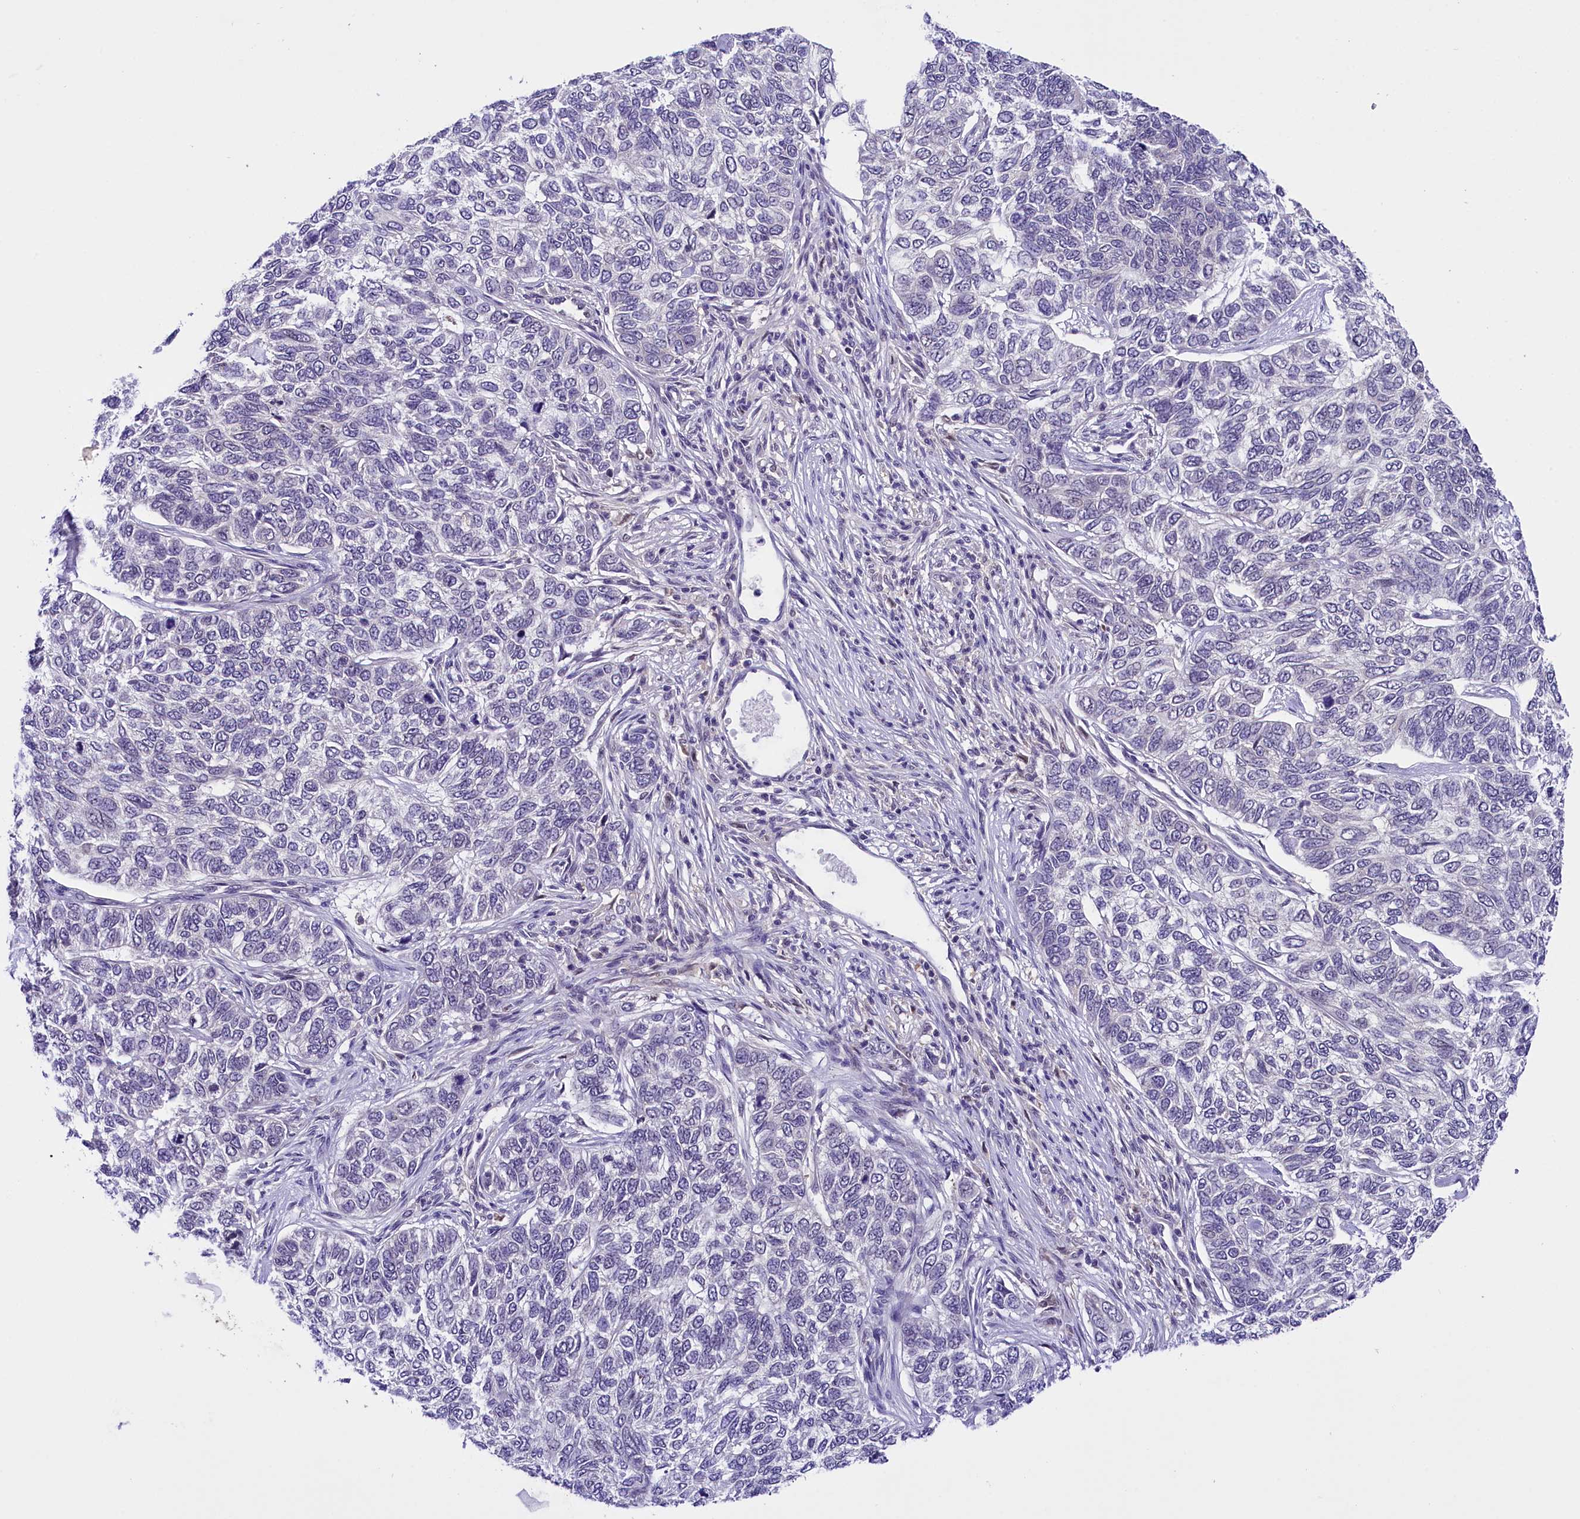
{"staining": {"intensity": "negative", "quantity": "none", "location": "none"}, "tissue": "skin cancer", "cell_type": "Tumor cells", "image_type": "cancer", "snomed": [{"axis": "morphology", "description": "Basal cell carcinoma"}, {"axis": "topography", "description": "Skin"}], "caption": "Immunohistochemistry image of neoplastic tissue: human skin cancer stained with DAB demonstrates no significant protein expression in tumor cells.", "gene": "IQCN", "patient": {"sex": "female", "age": 65}}